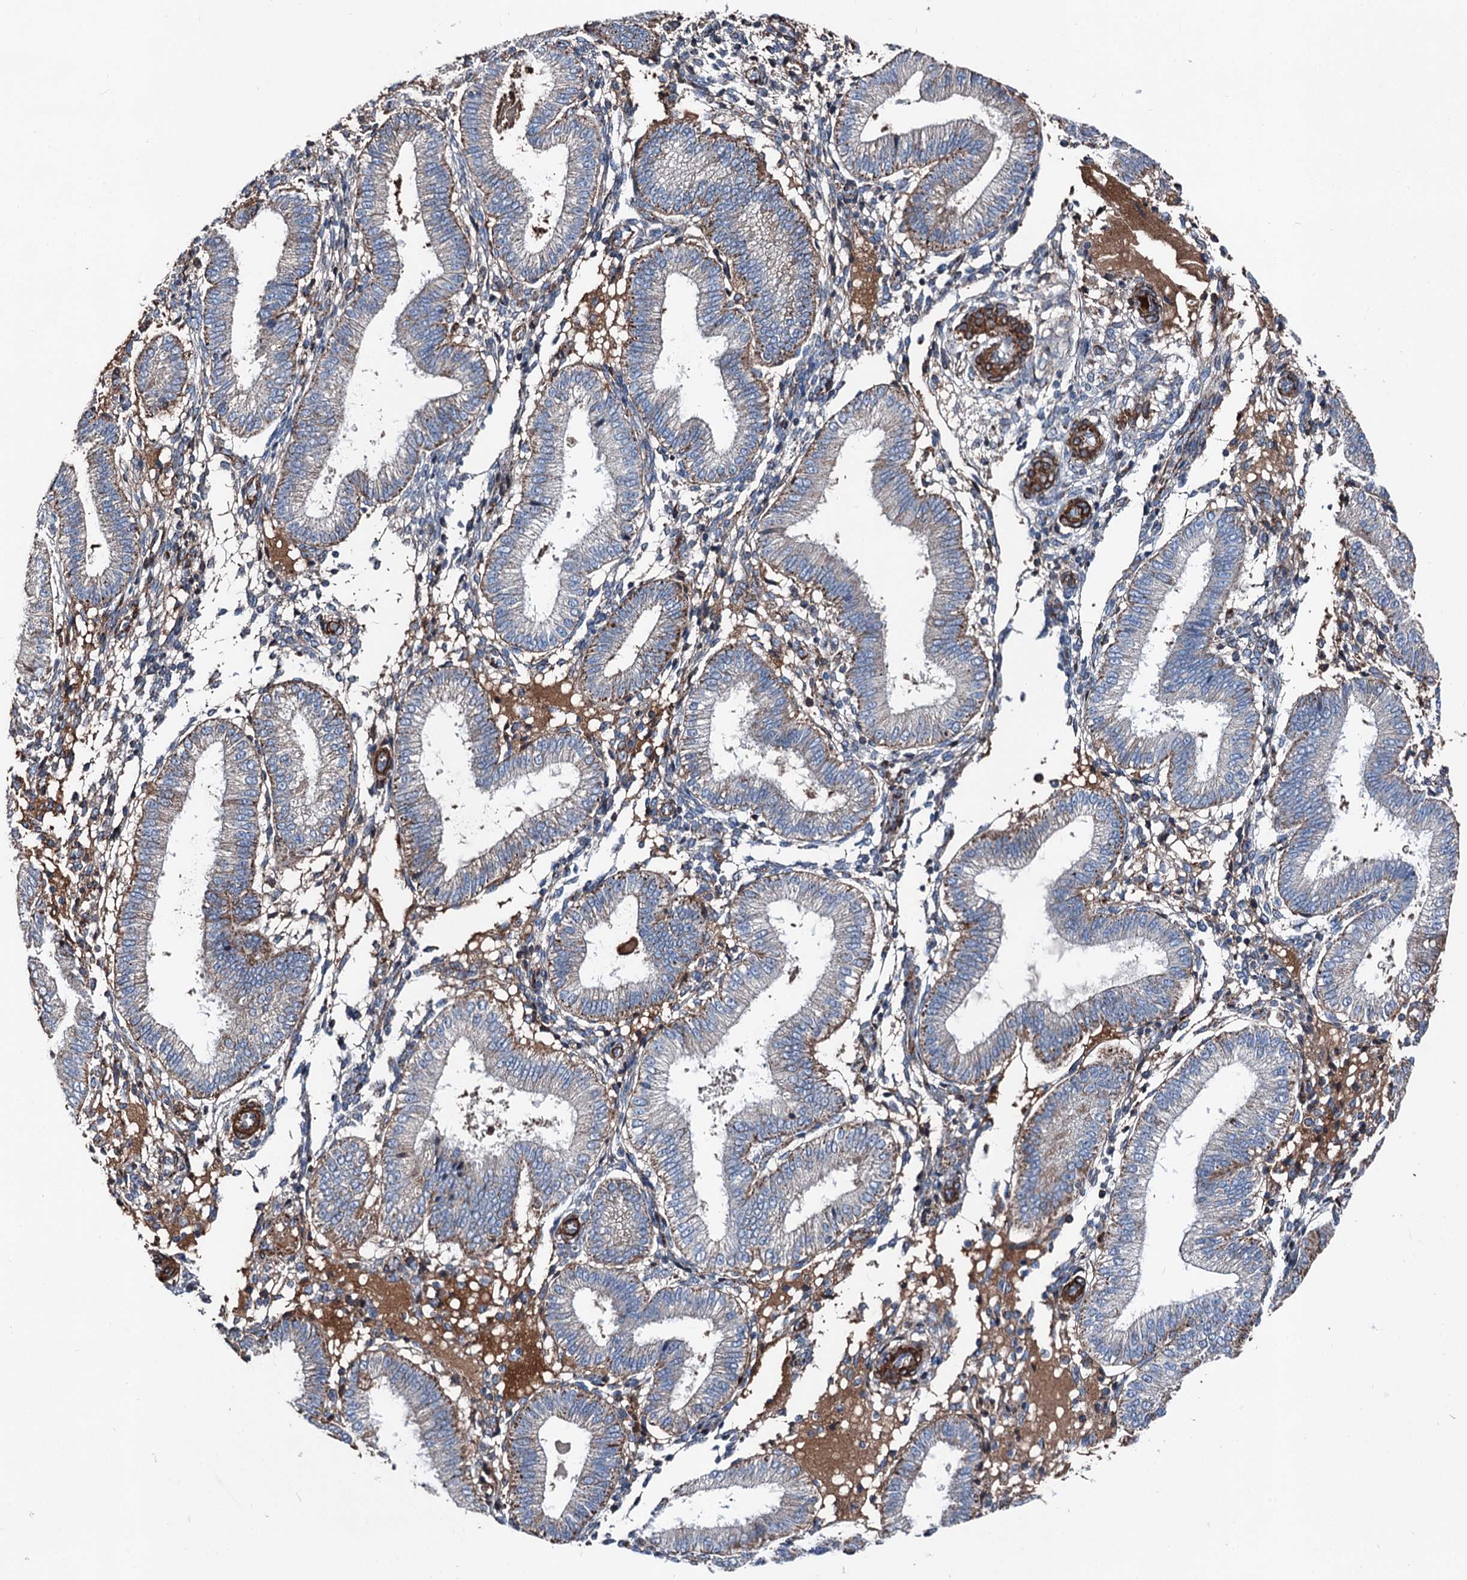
{"staining": {"intensity": "weak", "quantity": "<25%", "location": "cytoplasmic/membranous"}, "tissue": "endometrium", "cell_type": "Cells in endometrial stroma", "image_type": "normal", "snomed": [{"axis": "morphology", "description": "Normal tissue, NOS"}, {"axis": "topography", "description": "Endometrium"}], "caption": "Immunohistochemical staining of unremarkable endometrium reveals no significant staining in cells in endometrial stroma.", "gene": "DDIAS", "patient": {"sex": "female", "age": 39}}